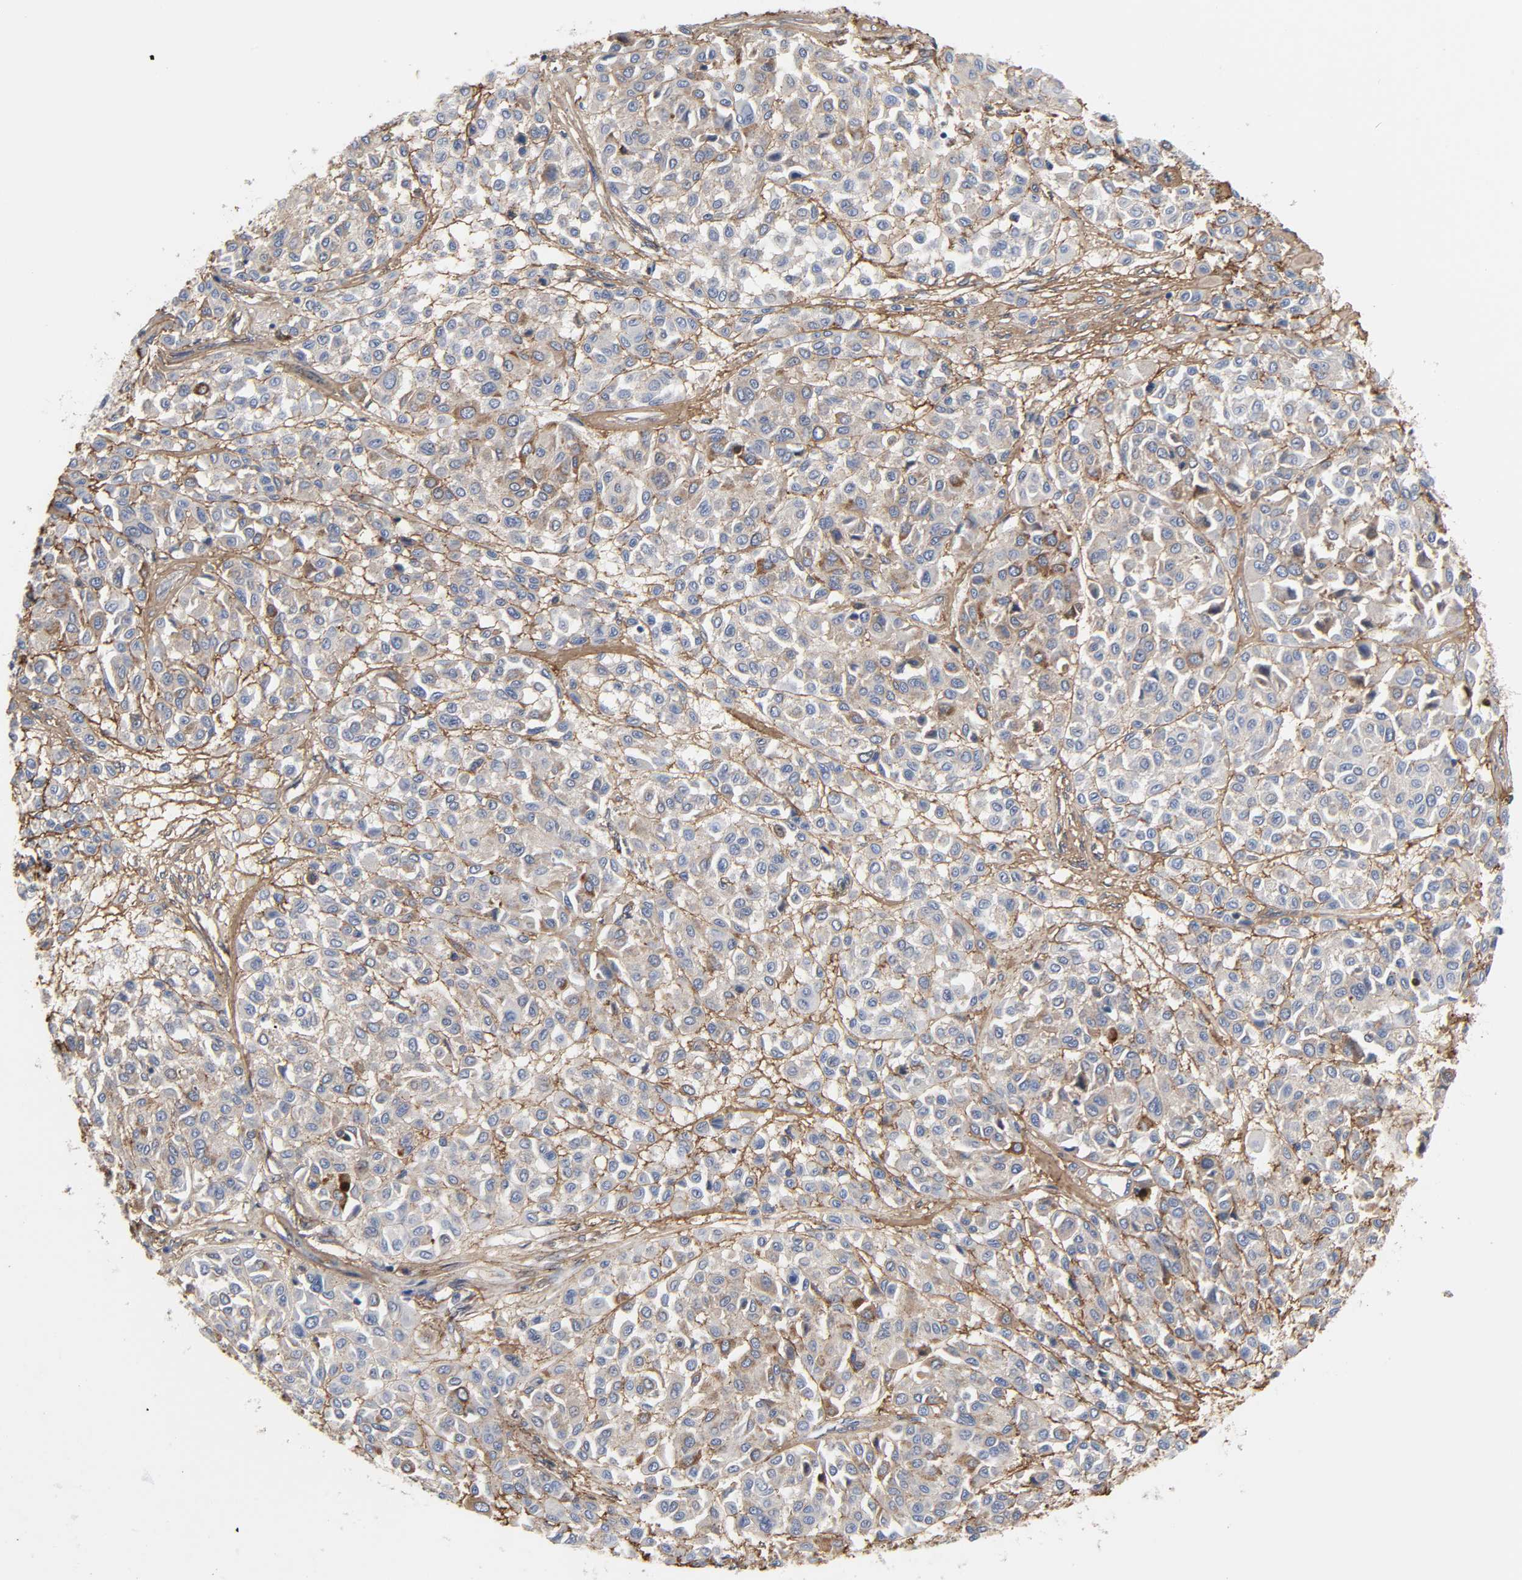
{"staining": {"intensity": "strong", "quantity": "<25%", "location": "cytoplasmic/membranous"}, "tissue": "melanoma", "cell_type": "Tumor cells", "image_type": "cancer", "snomed": [{"axis": "morphology", "description": "Malignant melanoma, Metastatic site"}, {"axis": "topography", "description": "Soft tissue"}], "caption": "Malignant melanoma (metastatic site) tissue reveals strong cytoplasmic/membranous expression in approximately <25% of tumor cells, visualized by immunohistochemistry.", "gene": "FBLN1", "patient": {"sex": "male", "age": 41}}